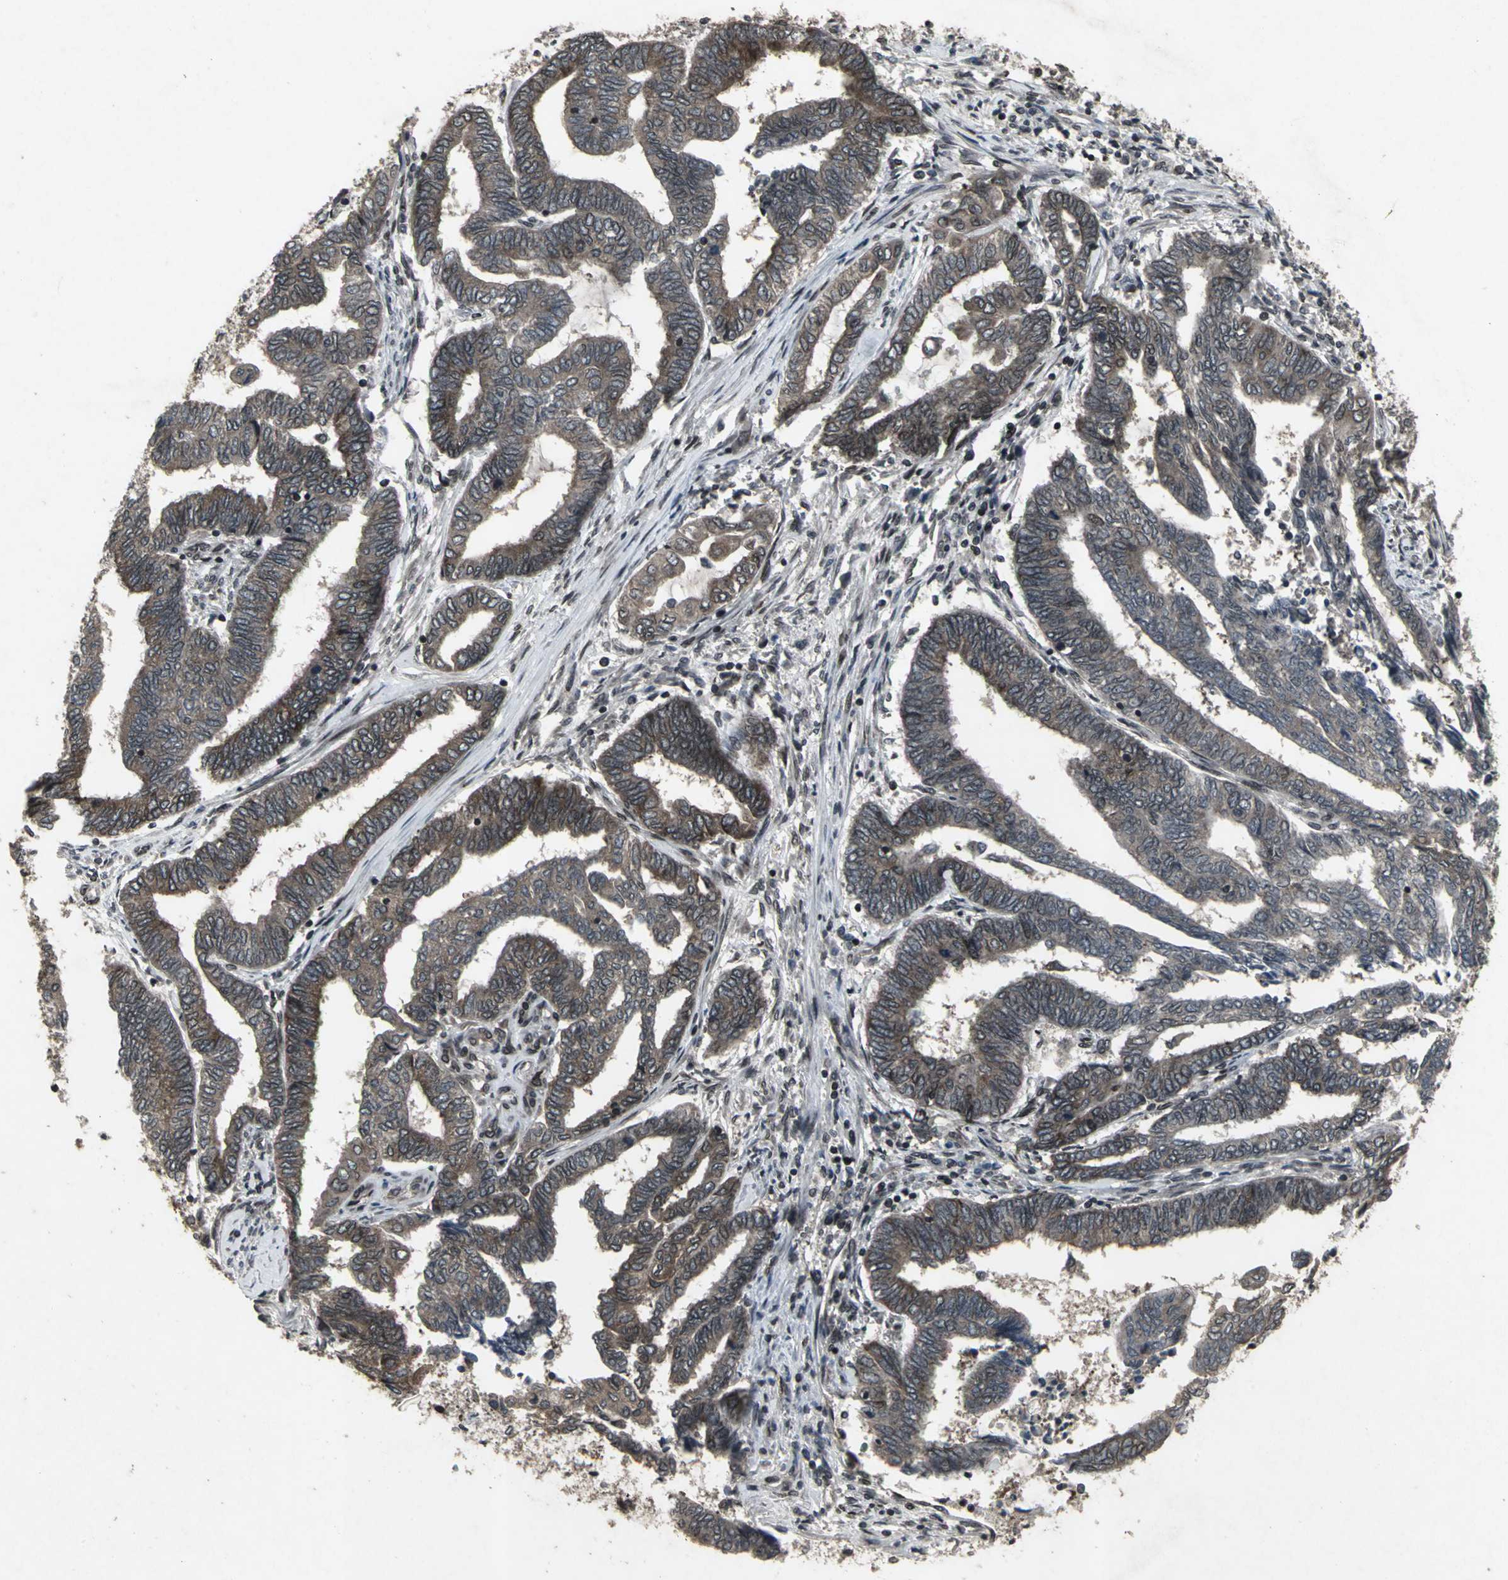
{"staining": {"intensity": "moderate", "quantity": ">75%", "location": "cytoplasmic/membranous"}, "tissue": "endometrial cancer", "cell_type": "Tumor cells", "image_type": "cancer", "snomed": [{"axis": "morphology", "description": "Adenocarcinoma, NOS"}, {"axis": "topography", "description": "Uterus"}, {"axis": "topography", "description": "Endometrium"}], "caption": "Immunohistochemistry (IHC) (DAB) staining of endometrial adenocarcinoma displays moderate cytoplasmic/membranous protein expression in approximately >75% of tumor cells. (DAB (3,3'-diaminobenzidine) = brown stain, brightfield microscopy at high magnification).", "gene": "SH2B3", "patient": {"sex": "female", "age": 70}}